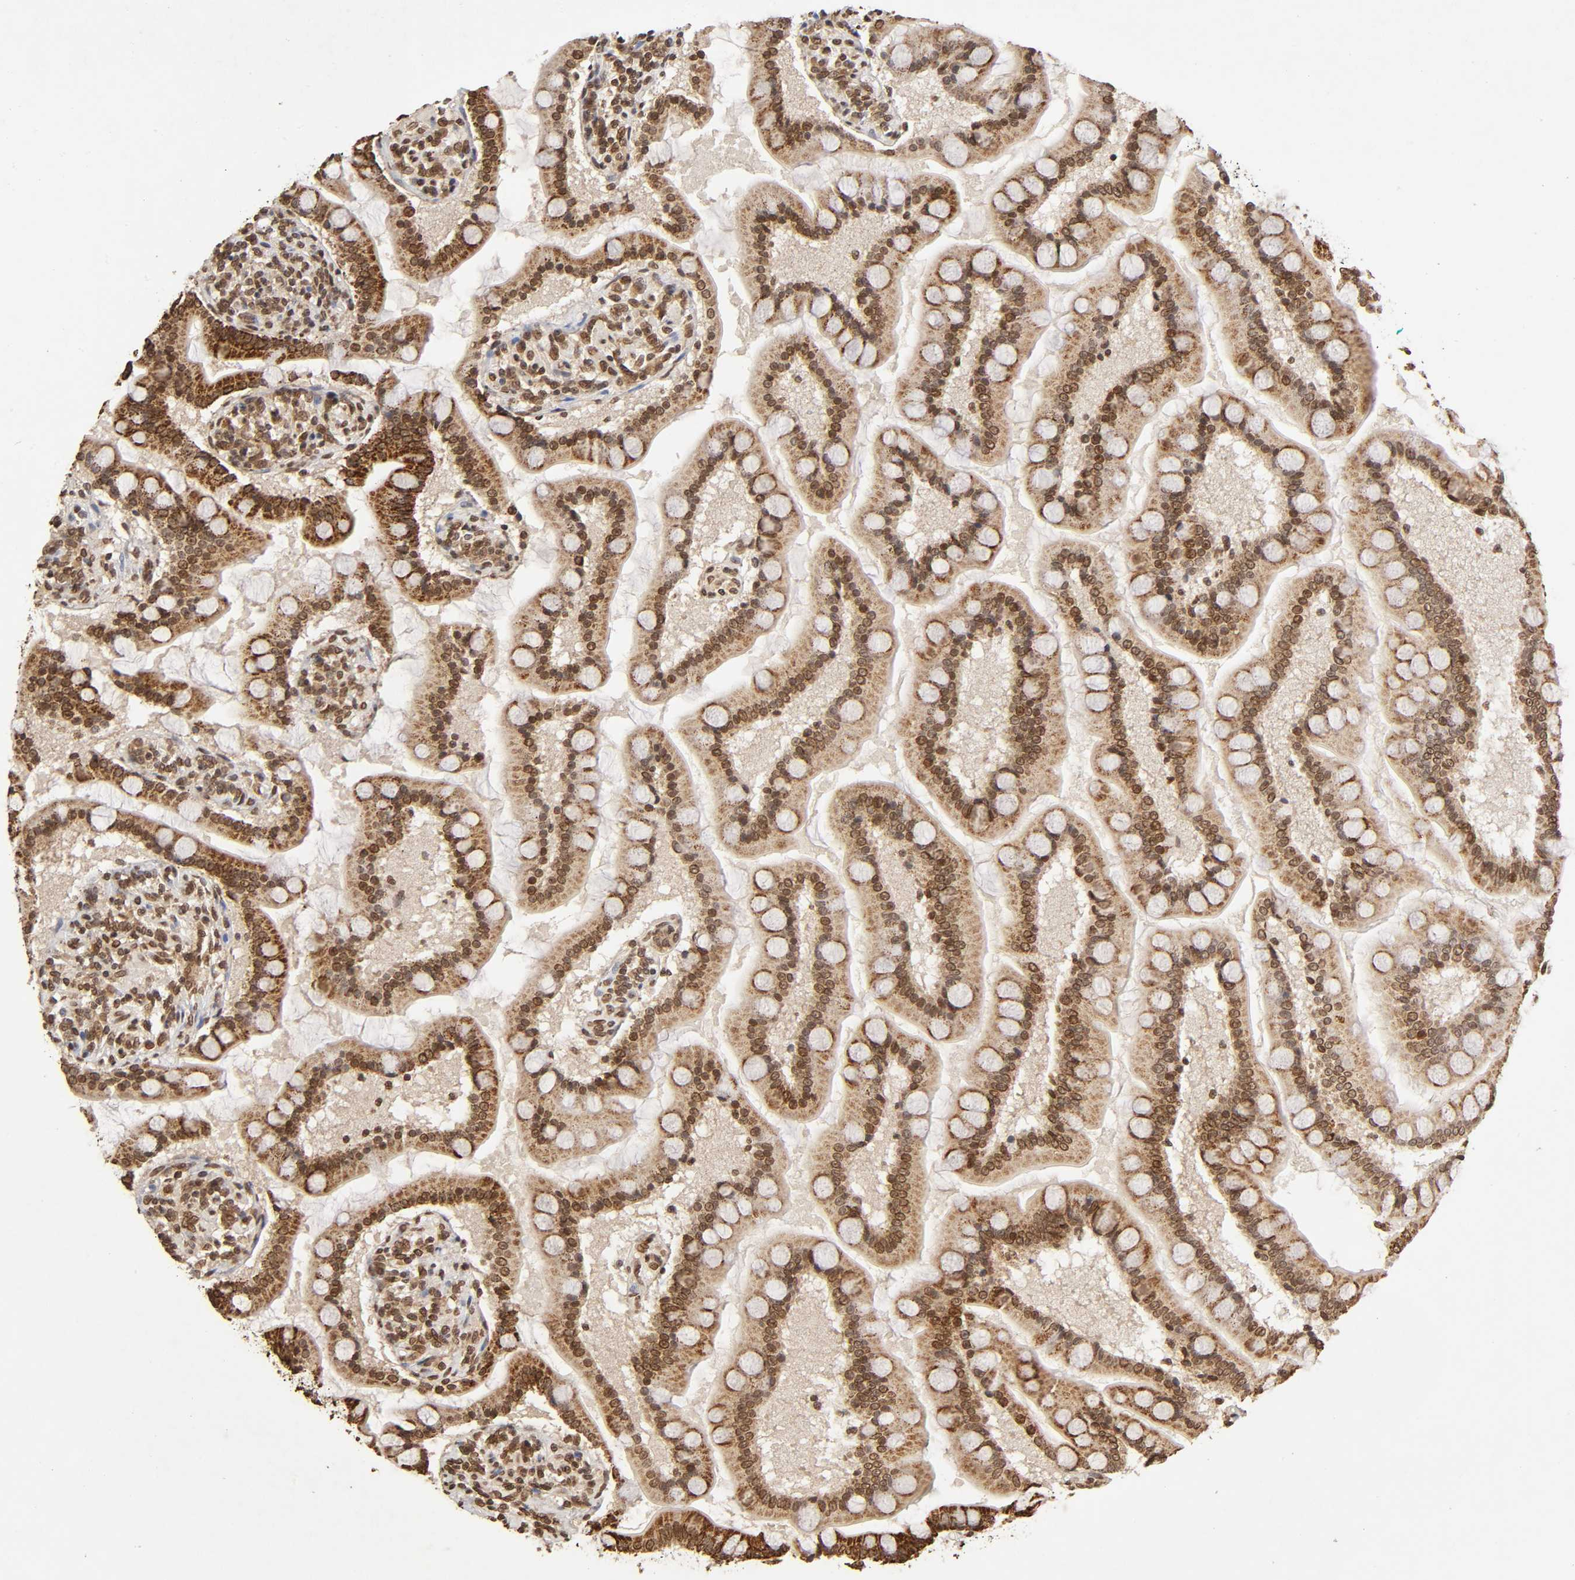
{"staining": {"intensity": "moderate", "quantity": ">75%", "location": "cytoplasmic/membranous,nuclear"}, "tissue": "small intestine", "cell_type": "Glandular cells", "image_type": "normal", "snomed": [{"axis": "morphology", "description": "Normal tissue, NOS"}, {"axis": "topography", "description": "Small intestine"}], "caption": "High-magnification brightfield microscopy of benign small intestine stained with DAB (3,3'-diaminobenzidine) (brown) and counterstained with hematoxylin (blue). glandular cells exhibit moderate cytoplasmic/membranous,nuclear staining is appreciated in approximately>75% of cells. The protein is stained brown, and the nuclei are stained in blue (DAB (3,3'-diaminobenzidine) IHC with brightfield microscopy, high magnification).", "gene": "MLLT6", "patient": {"sex": "male", "age": 41}}